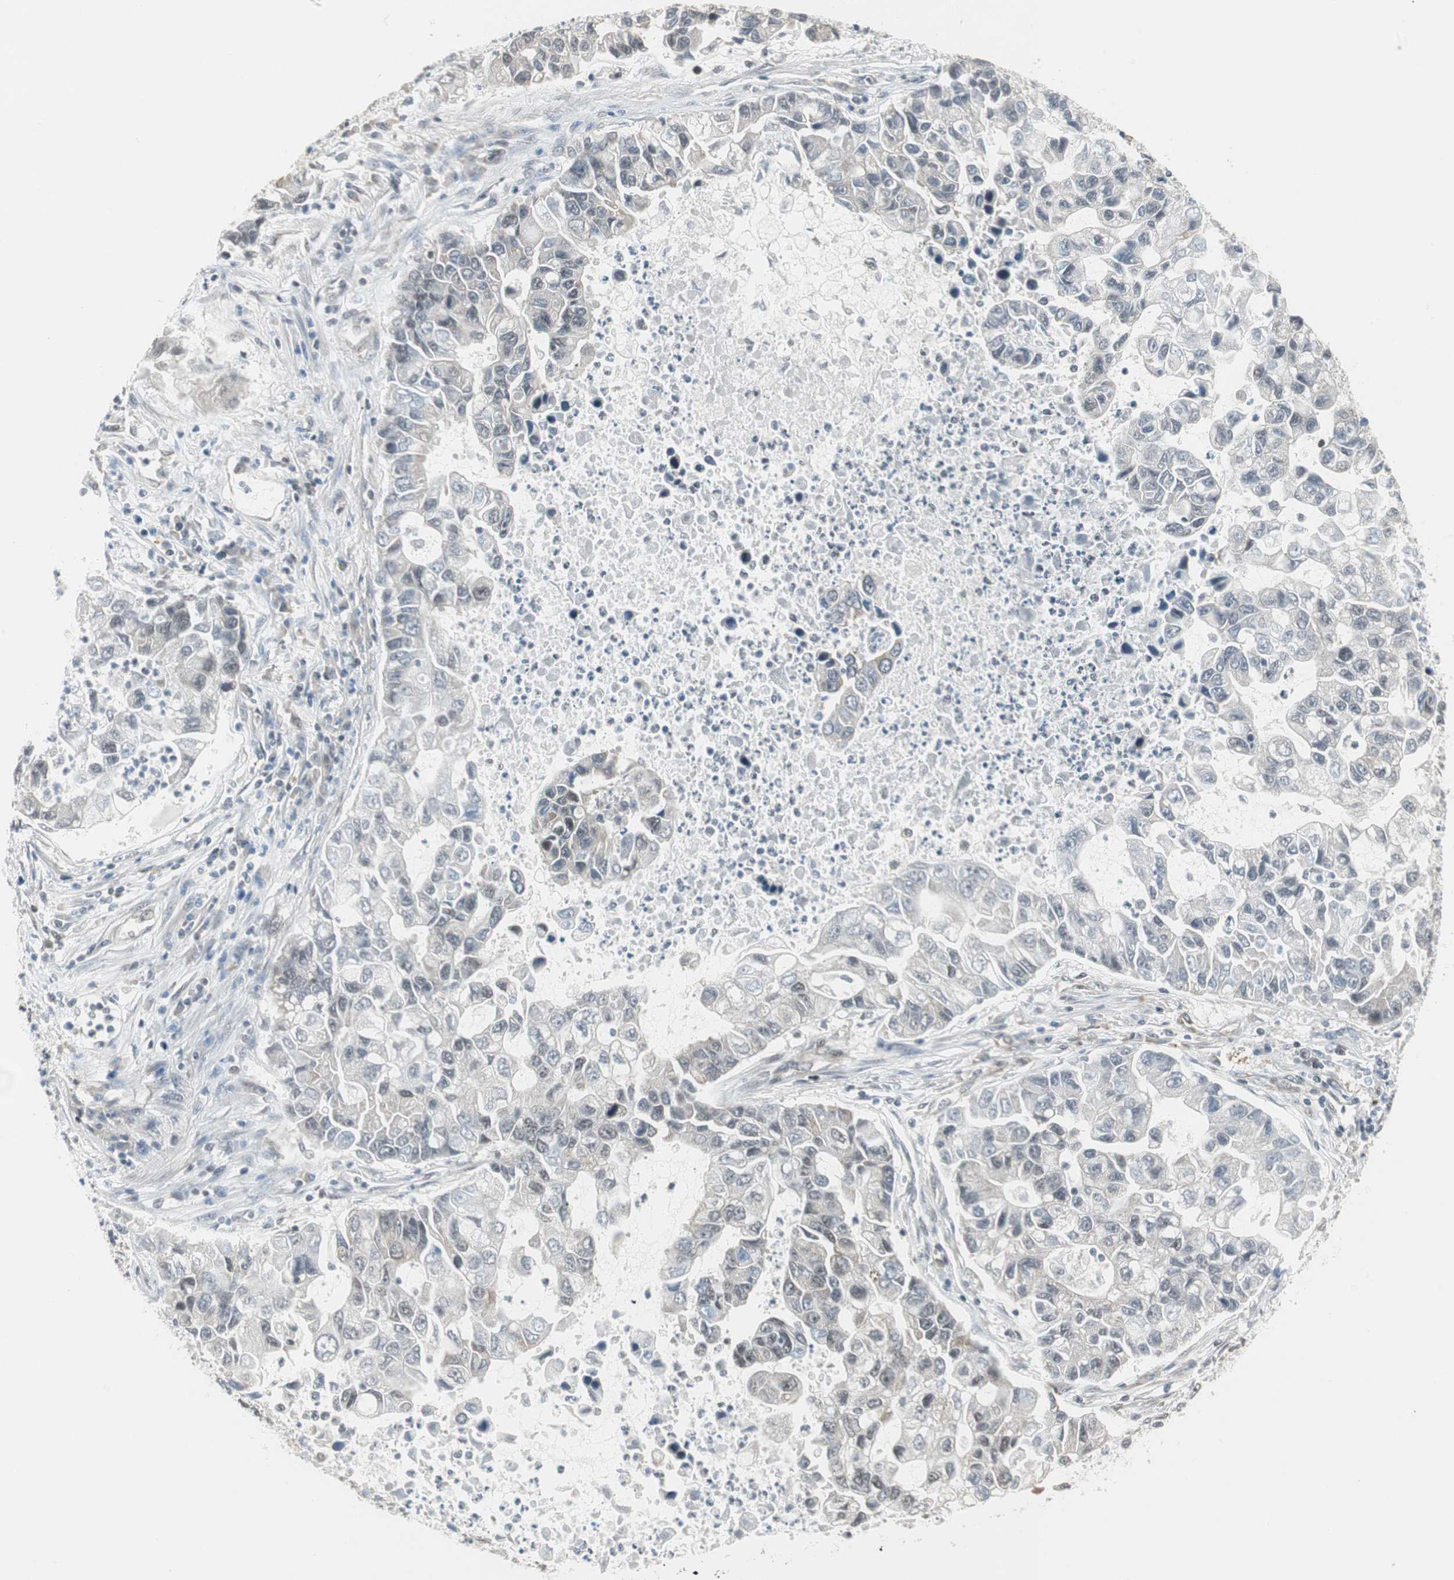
{"staining": {"intensity": "weak", "quantity": "<25%", "location": "nuclear"}, "tissue": "lung cancer", "cell_type": "Tumor cells", "image_type": "cancer", "snomed": [{"axis": "morphology", "description": "Adenocarcinoma, NOS"}, {"axis": "topography", "description": "Lung"}], "caption": "An IHC histopathology image of adenocarcinoma (lung) is shown. There is no staining in tumor cells of adenocarcinoma (lung).", "gene": "RTF1", "patient": {"sex": "female", "age": 51}}